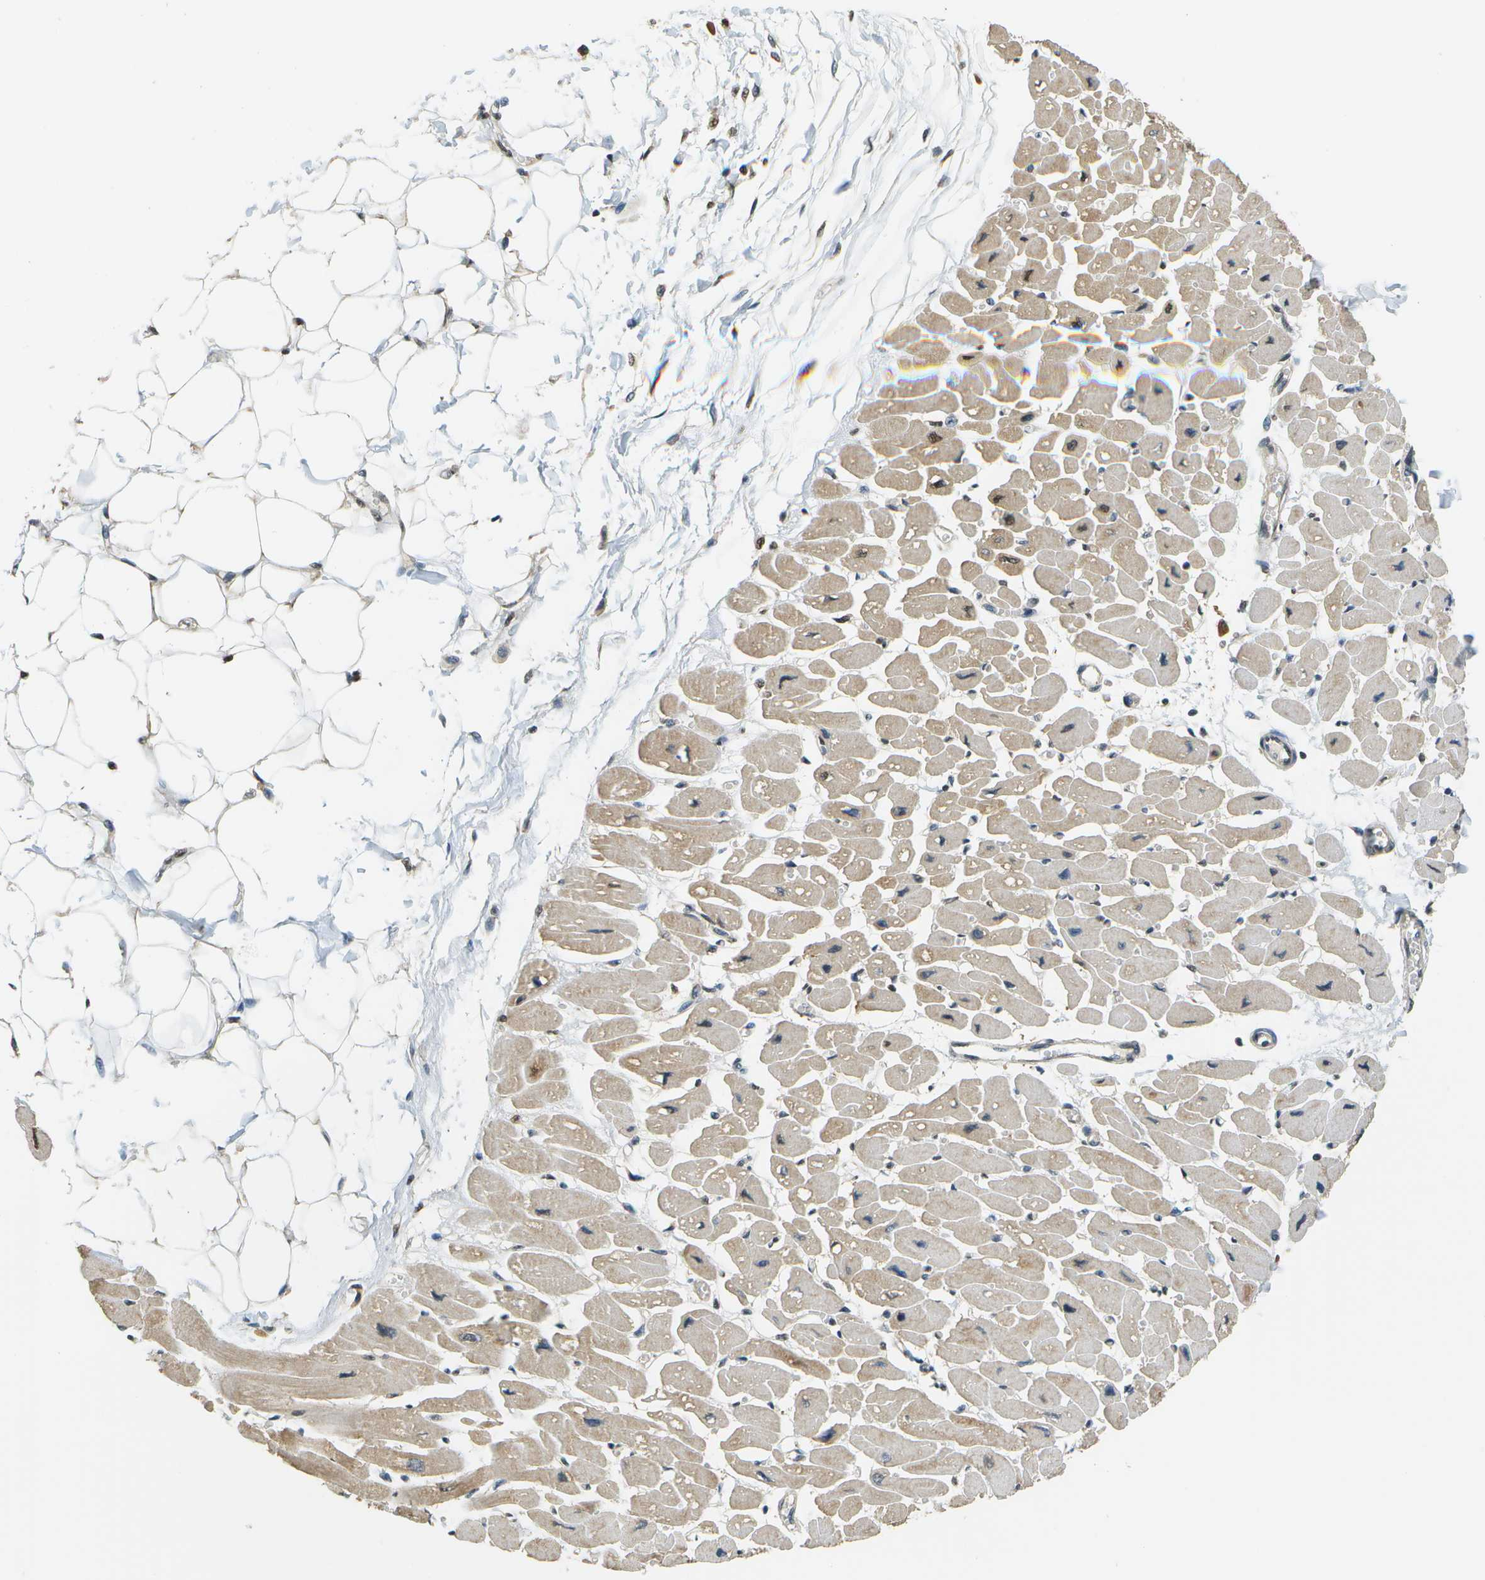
{"staining": {"intensity": "moderate", "quantity": ">75%", "location": "cytoplasmic/membranous"}, "tissue": "heart muscle", "cell_type": "Cardiomyocytes", "image_type": "normal", "snomed": [{"axis": "morphology", "description": "Normal tissue, NOS"}, {"axis": "topography", "description": "Heart"}], "caption": "Immunohistochemical staining of unremarkable human heart muscle displays moderate cytoplasmic/membranous protein expression in approximately >75% of cardiomyocytes.", "gene": "ABL2", "patient": {"sex": "female", "age": 54}}